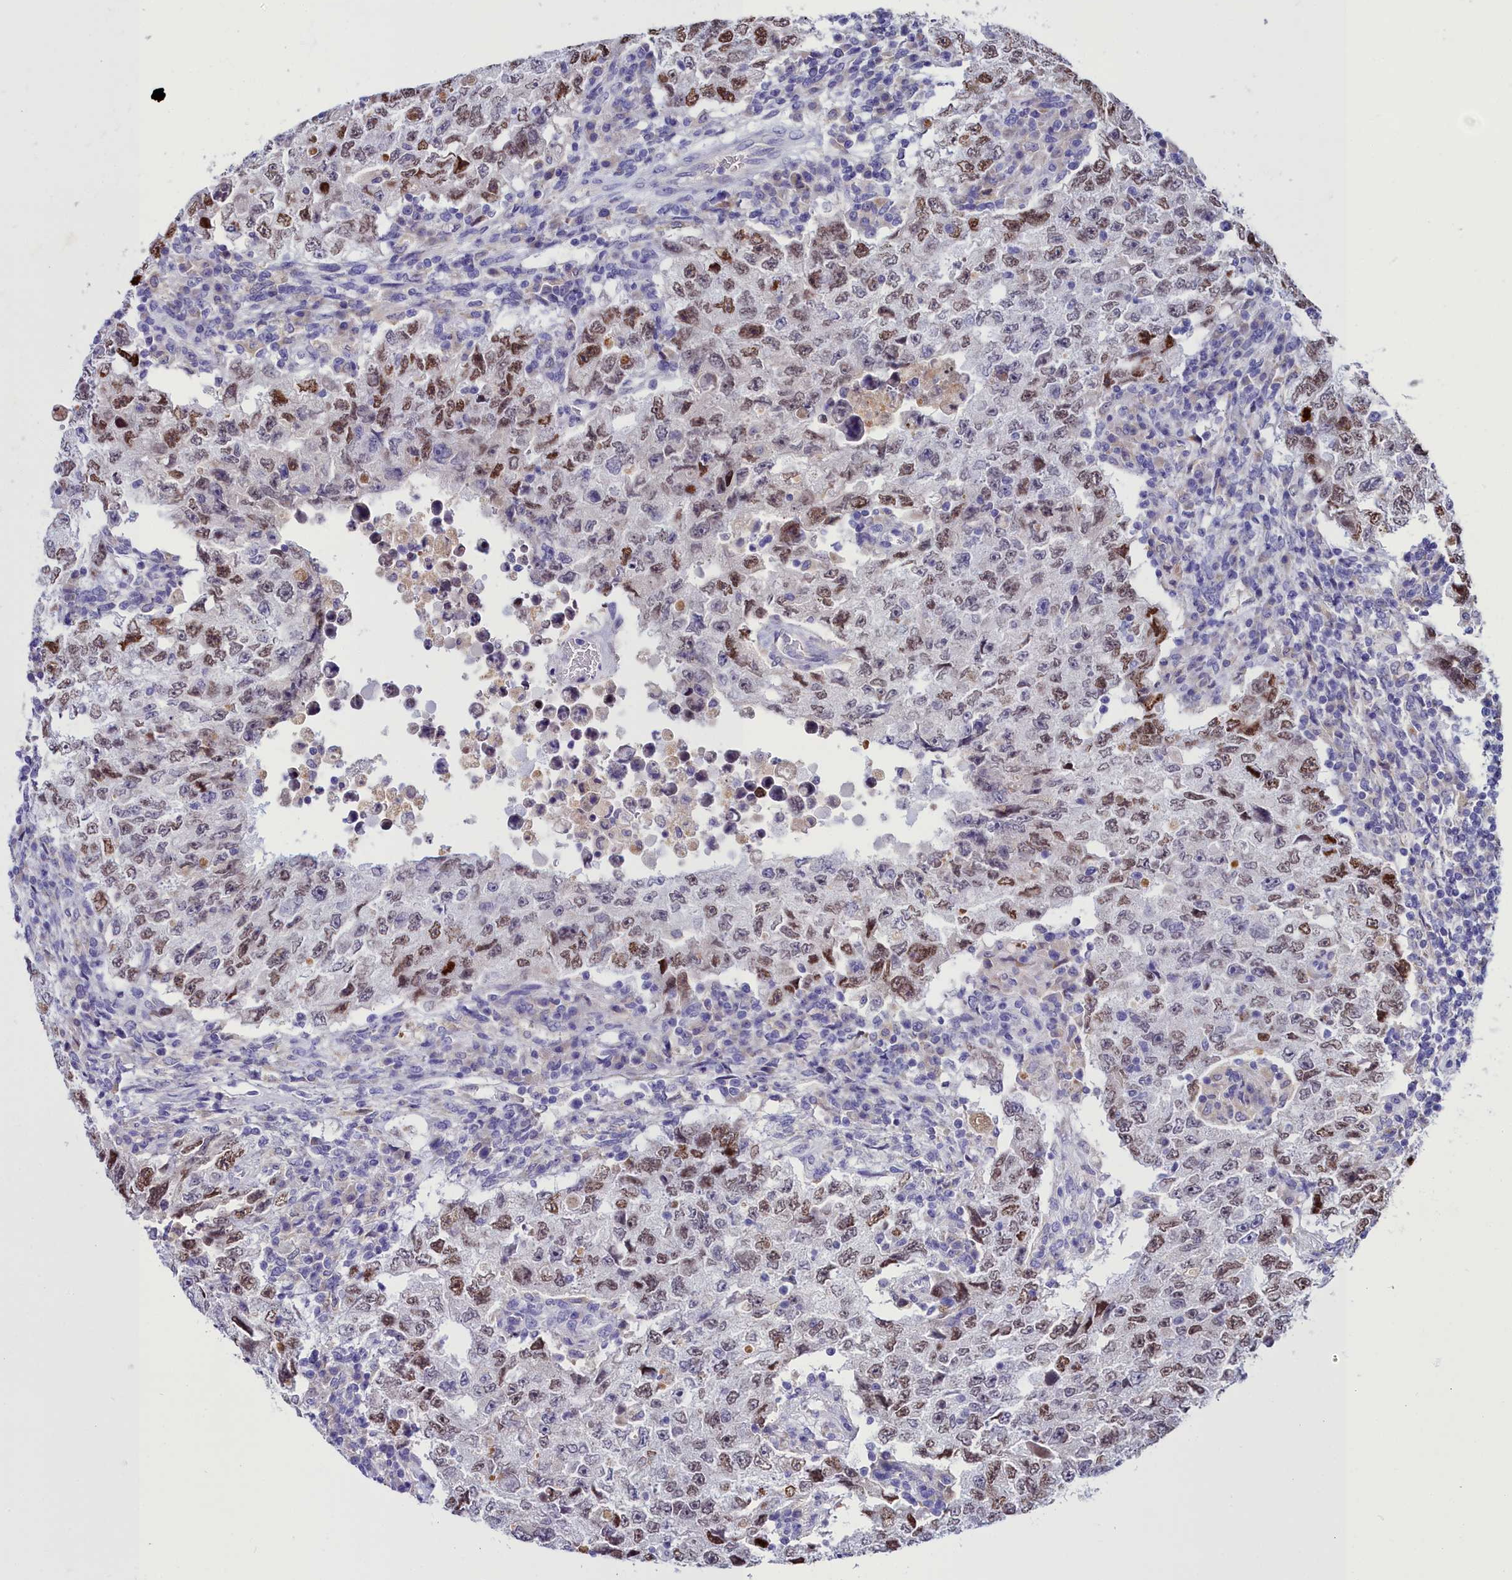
{"staining": {"intensity": "moderate", "quantity": ">75%", "location": "nuclear"}, "tissue": "testis cancer", "cell_type": "Tumor cells", "image_type": "cancer", "snomed": [{"axis": "morphology", "description": "Carcinoma, Embryonal, NOS"}, {"axis": "topography", "description": "Testis"}], "caption": "Protein expression analysis of human embryonal carcinoma (testis) reveals moderate nuclear positivity in about >75% of tumor cells. Nuclei are stained in blue.", "gene": "ELAPOR2", "patient": {"sex": "male", "age": 26}}